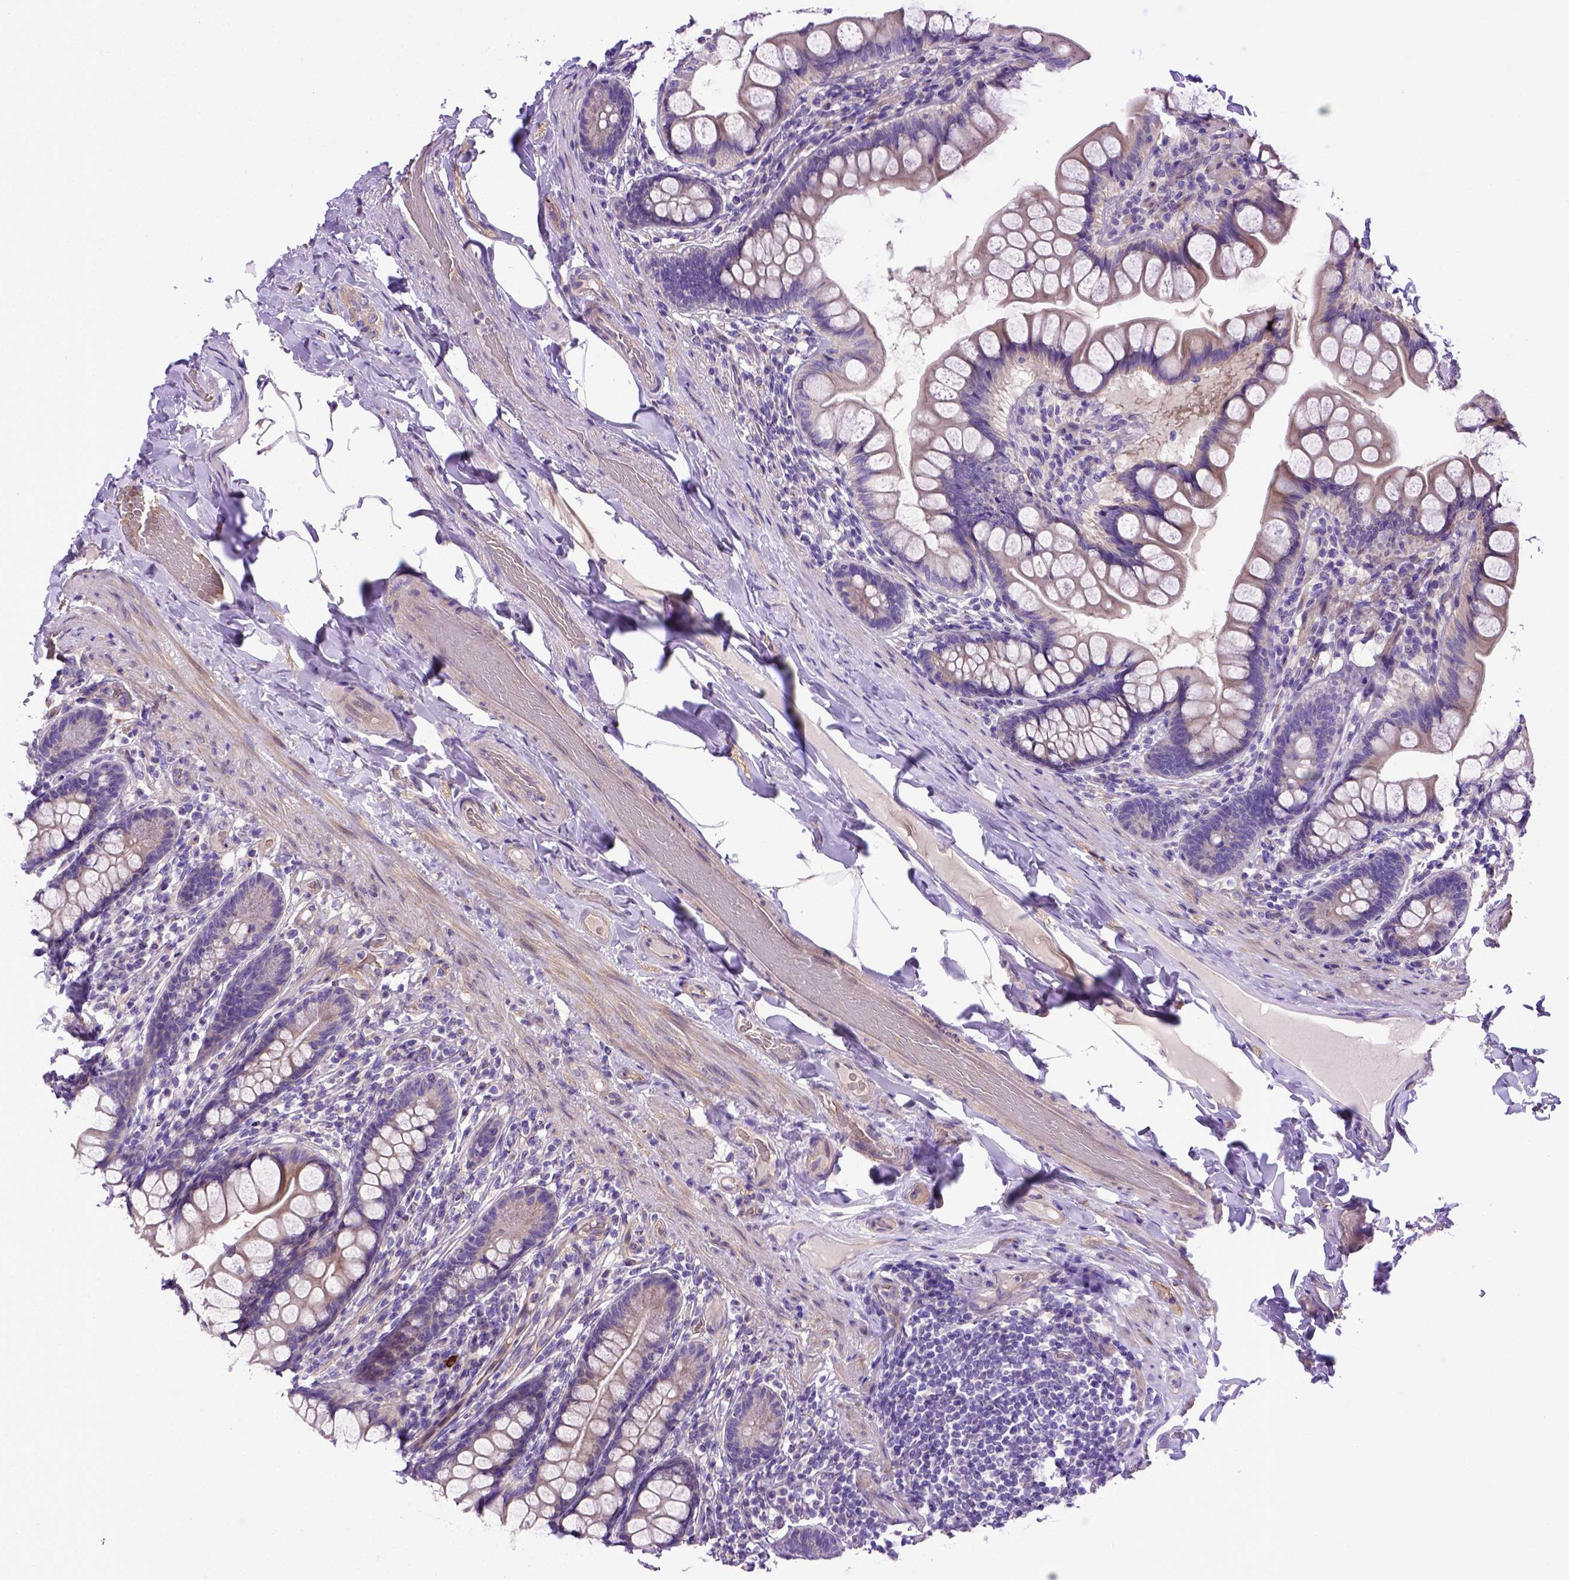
{"staining": {"intensity": "negative", "quantity": "none", "location": "none"}, "tissue": "small intestine", "cell_type": "Glandular cells", "image_type": "normal", "snomed": [{"axis": "morphology", "description": "Normal tissue, NOS"}, {"axis": "topography", "description": "Small intestine"}], "caption": "Immunohistochemistry (IHC) photomicrograph of benign human small intestine stained for a protein (brown), which exhibits no expression in glandular cells.", "gene": "ADAM12", "patient": {"sex": "male", "age": 70}}